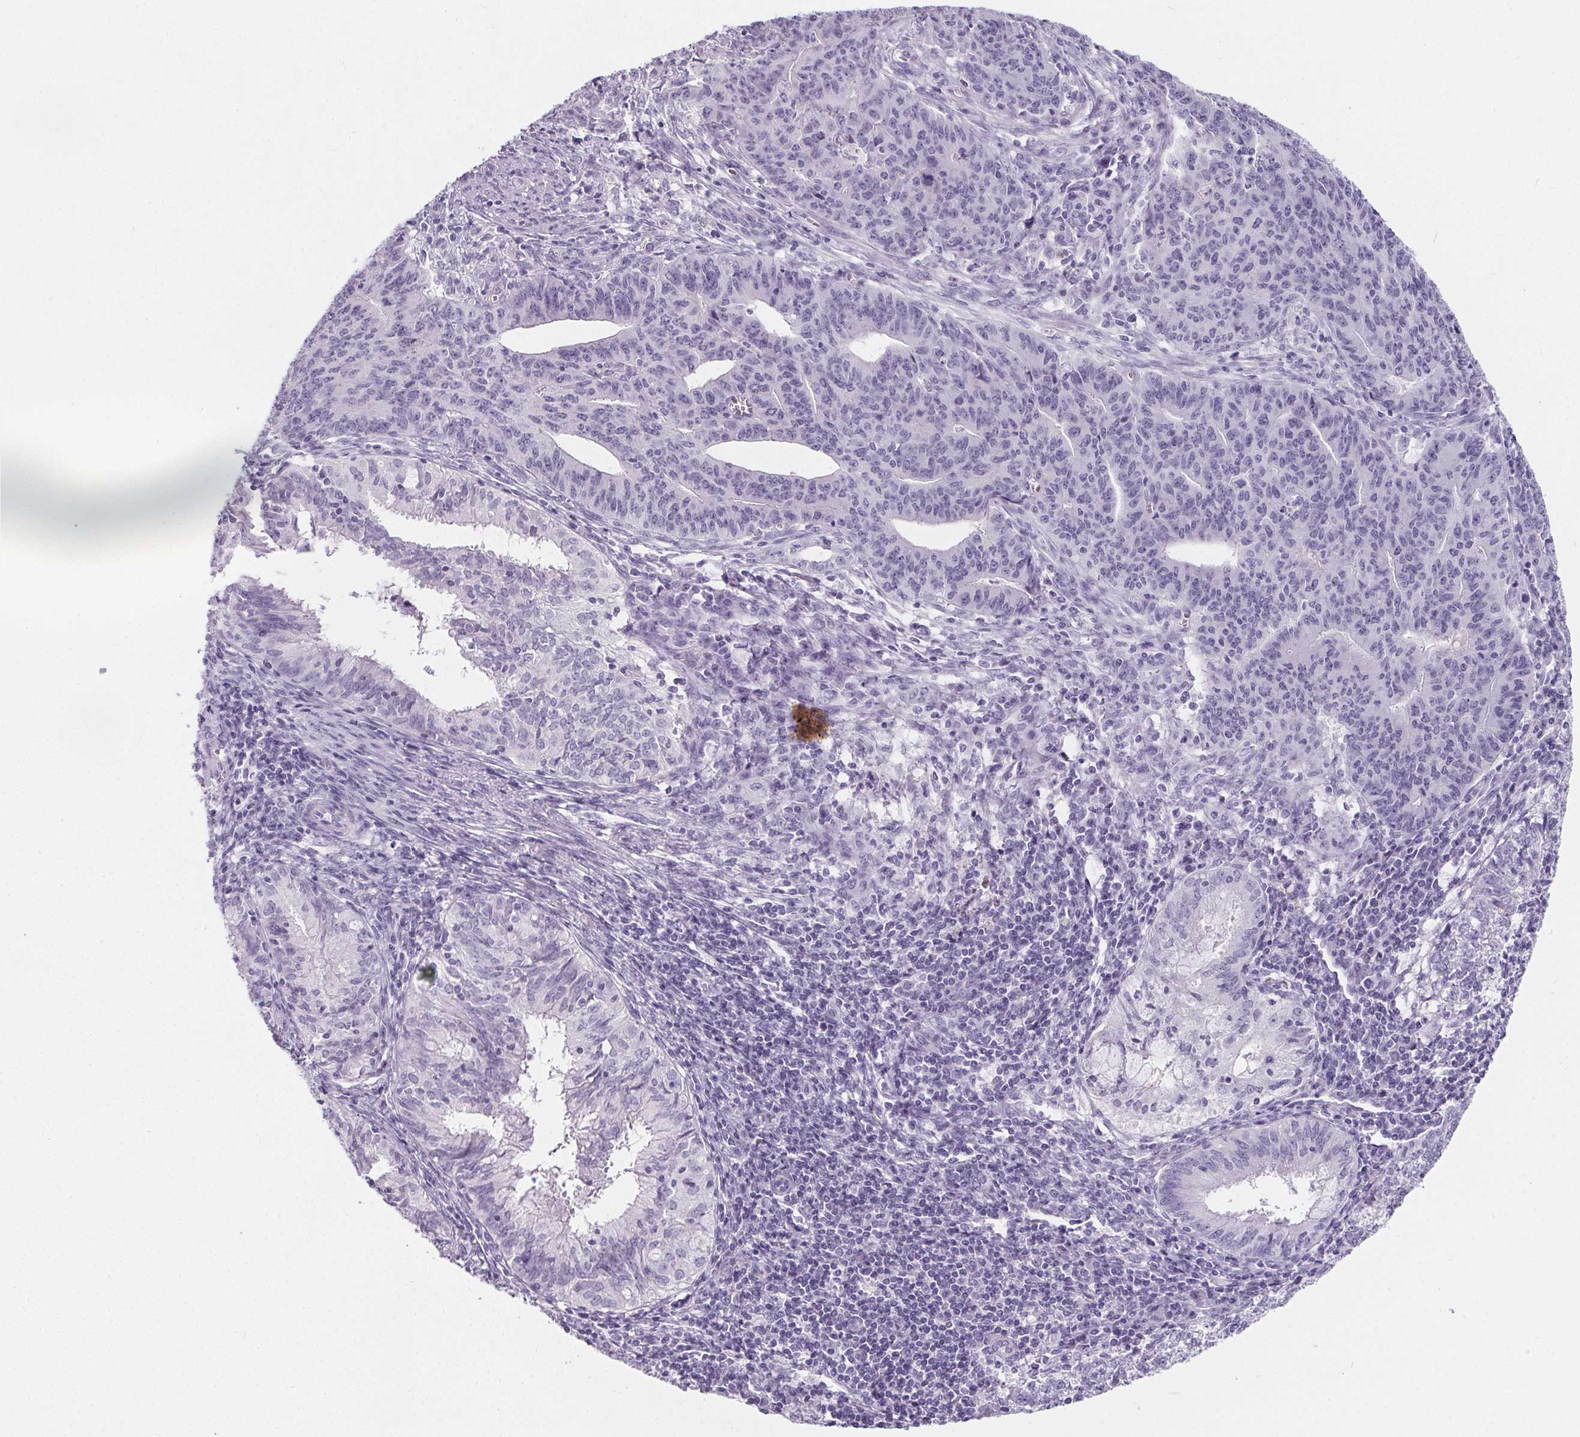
{"staining": {"intensity": "negative", "quantity": "none", "location": "none"}, "tissue": "endometrial cancer", "cell_type": "Tumor cells", "image_type": "cancer", "snomed": [{"axis": "morphology", "description": "Adenocarcinoma, NOS"}, {"axis": "topography", "description": "Endometrium"}], "caption": "A histopathology image of endometrial cancer stained for a protein exhibits no brown staining in tumor cells. (DAB (3,3'-diaminobenzidine) immunohistochemistry, high magnification).", "gene": "ADRB1", "patient": {"sex": "female", "age": 59}}